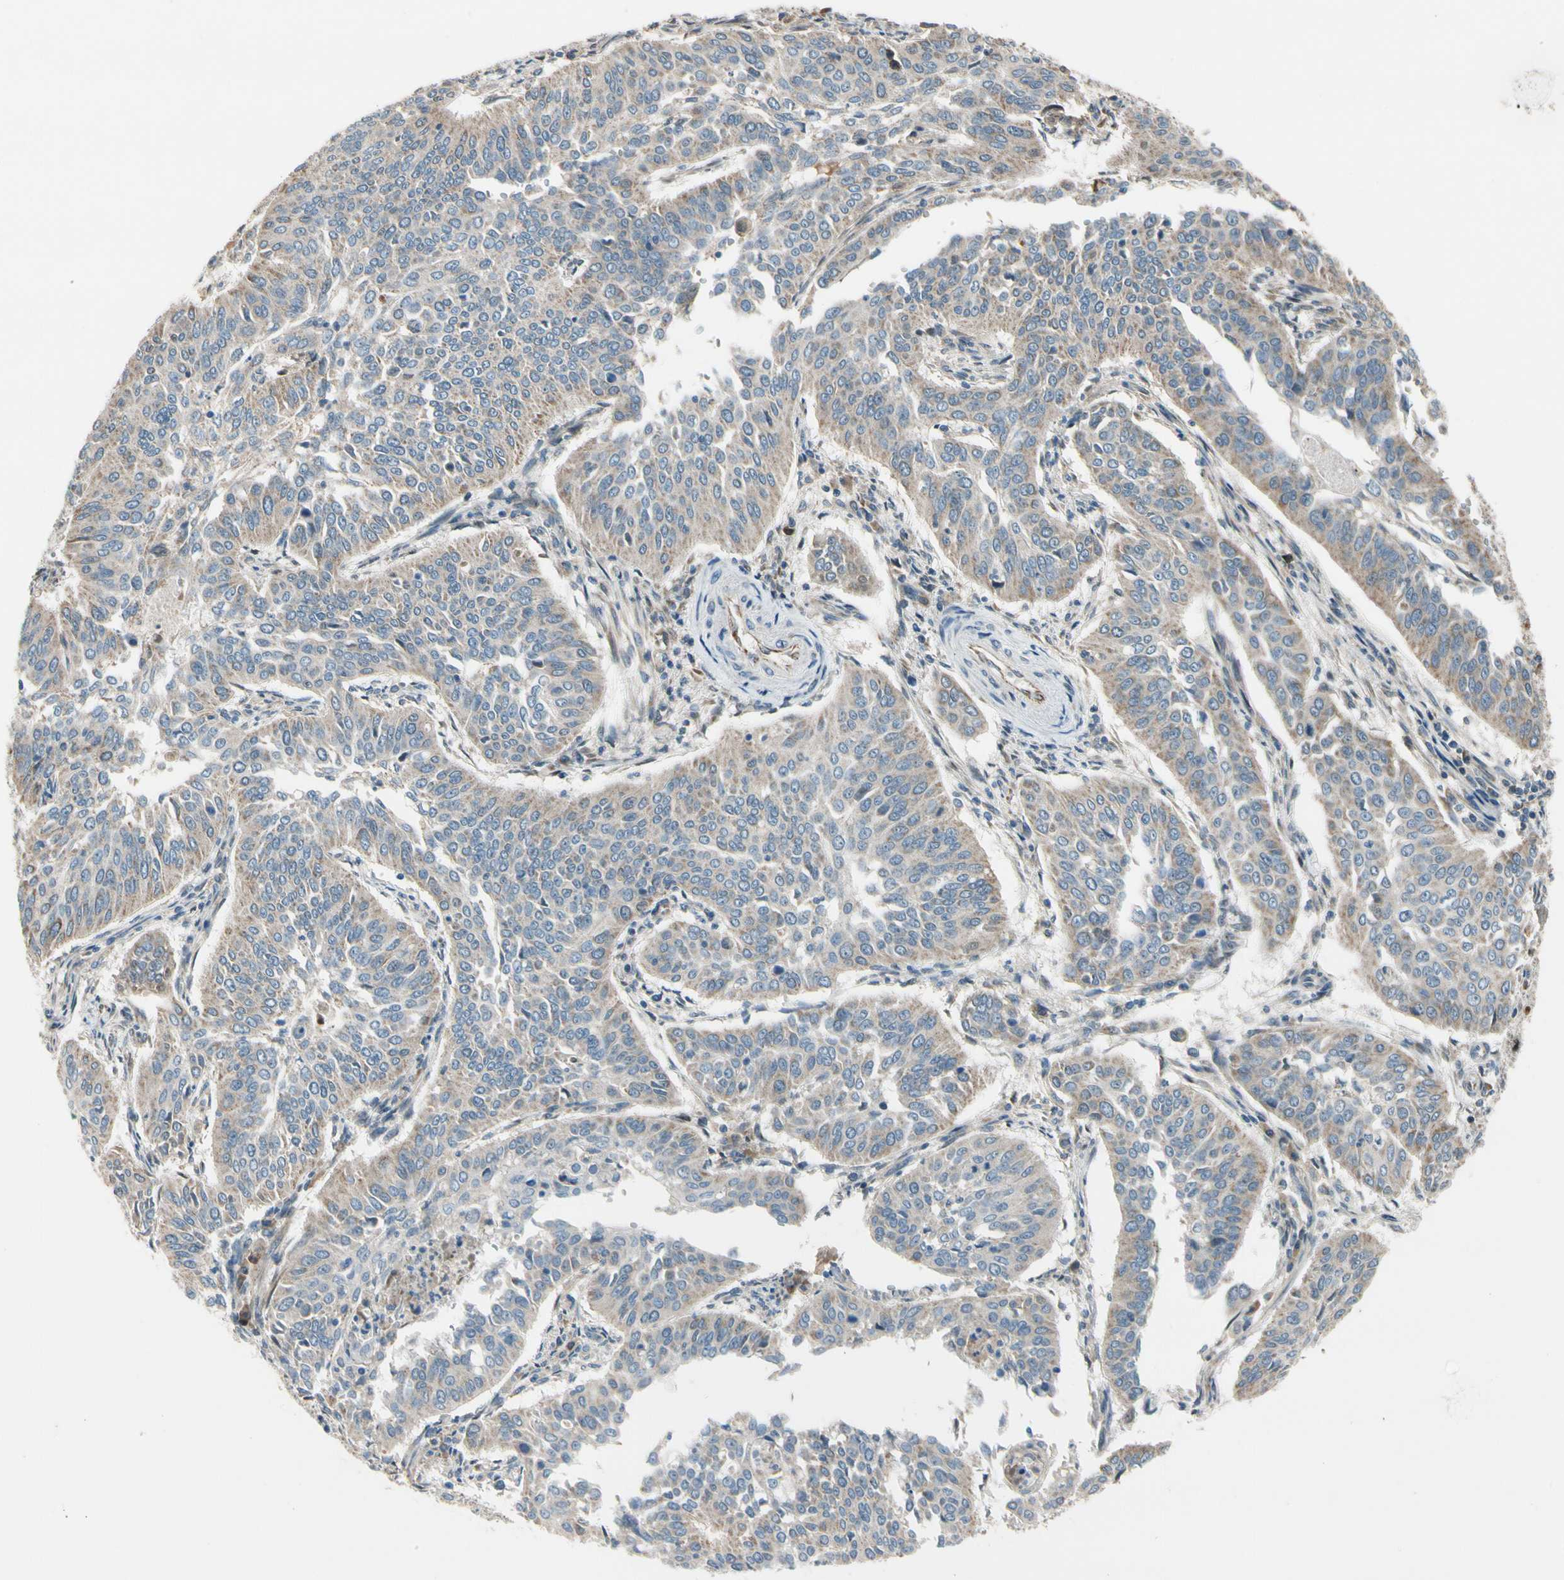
{"staining": {"intensity": "weak", "quantity": ">75%", "location": "cytoplasmic/membranous"}, "tissue": "cervical cancer", "cell_type": "Tumor cells", "image_type": "cancer", "snomed": [{"axis": "morphology", "description": "Normal tissue, NOS"}, {"axis": "morphology", "description": "Squamous cell carcinoma, NOS"}, {"axis": "topography", "description": "Cervix"}], "caption": "Immunohistochemical staining of human cervical squamous cell carcinoma reveals low levels of weak cytoplasmic/membranous protein positivity in approximately >75% of tumor cells. (DAB IHC with brightfield microscopy, high magnification).", "gene": "NPHP3", "patient": {"sex": "female", "age": 39}}